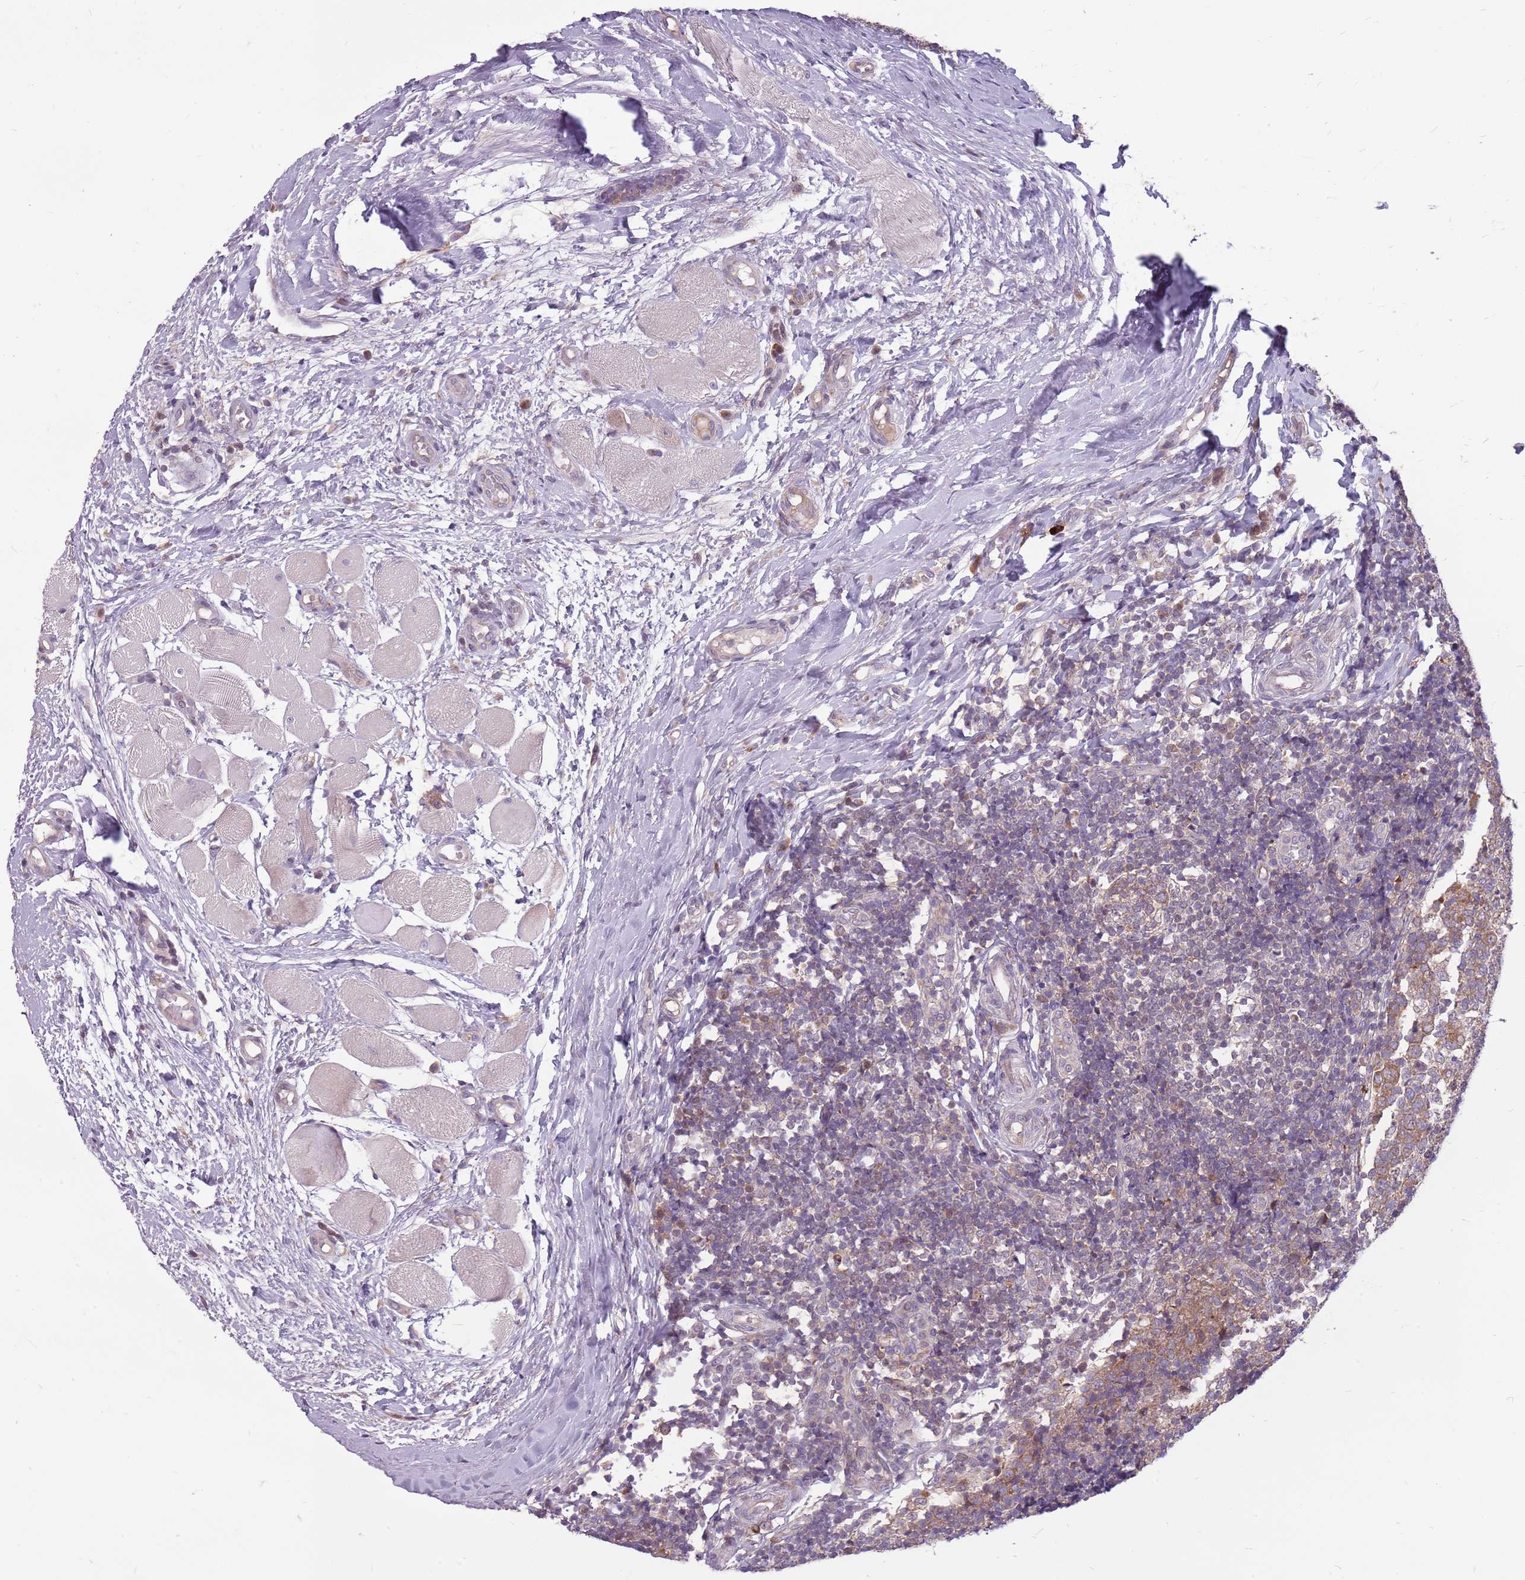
{"staining": {"intensity": "moderate", "quantity": "<25%", "location": "cytoplasmic/membranous"}, "tissue": "tonsil", "cell_type": "Germinal center cells", "image_type": "normal", "snomed": [{"axis": "morphology", "description": "Normal tissue, NOS"}, {"axis": "topography", "description": "Tonsil"}], "caption": "Approximately <25% of germinal center cells in normal human tonsil demonstrate moderate cytoplasmic/membranous protein staining as visualized by brown immunohistochemical staining.", "gene": "PPP1R27", "patient": {"sex": "female", "age": 19}}